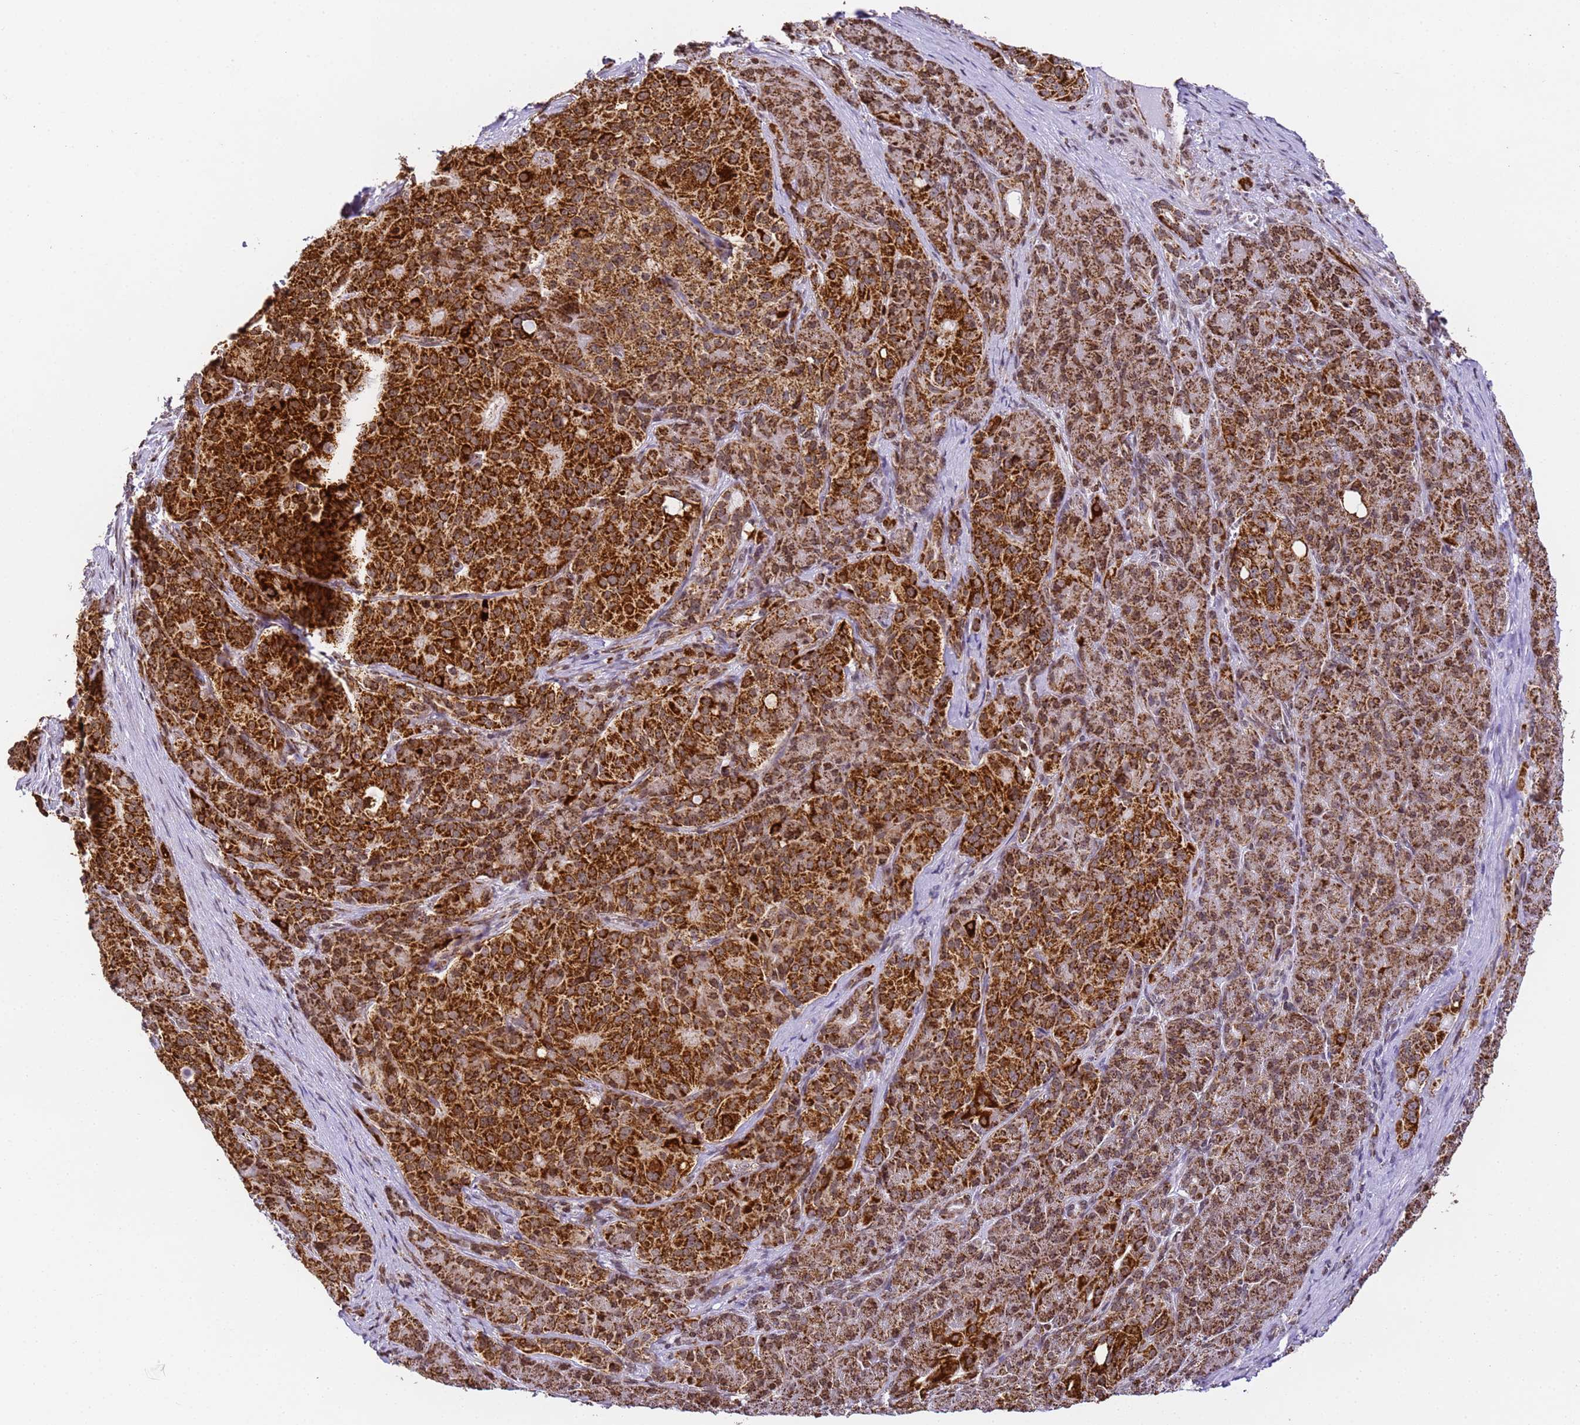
{"staining": {"intensity": "strong", "quantity": ">75%", "location": "cytoplasmic/membranous"}, "tissue": "pancreatic cancer", "cell_type": "Tumor cells", "image_type": "cancer", "snomed": [{"axis": "morphology", "description": "Adenocarcinoma, NOS"}, {"axis": "topography", "description": "Pancreas"}], "caption": "Adenocarcinoma (pancreatic) tissue exhibits strong cytoplasmic/membranous positivity in approximately >75% of tumor cells The protein of interest is shown in brown color, while the nuclei are stained blue.", "gene": "HSPE1", "patient": {"sex": "female", "age": 74}}